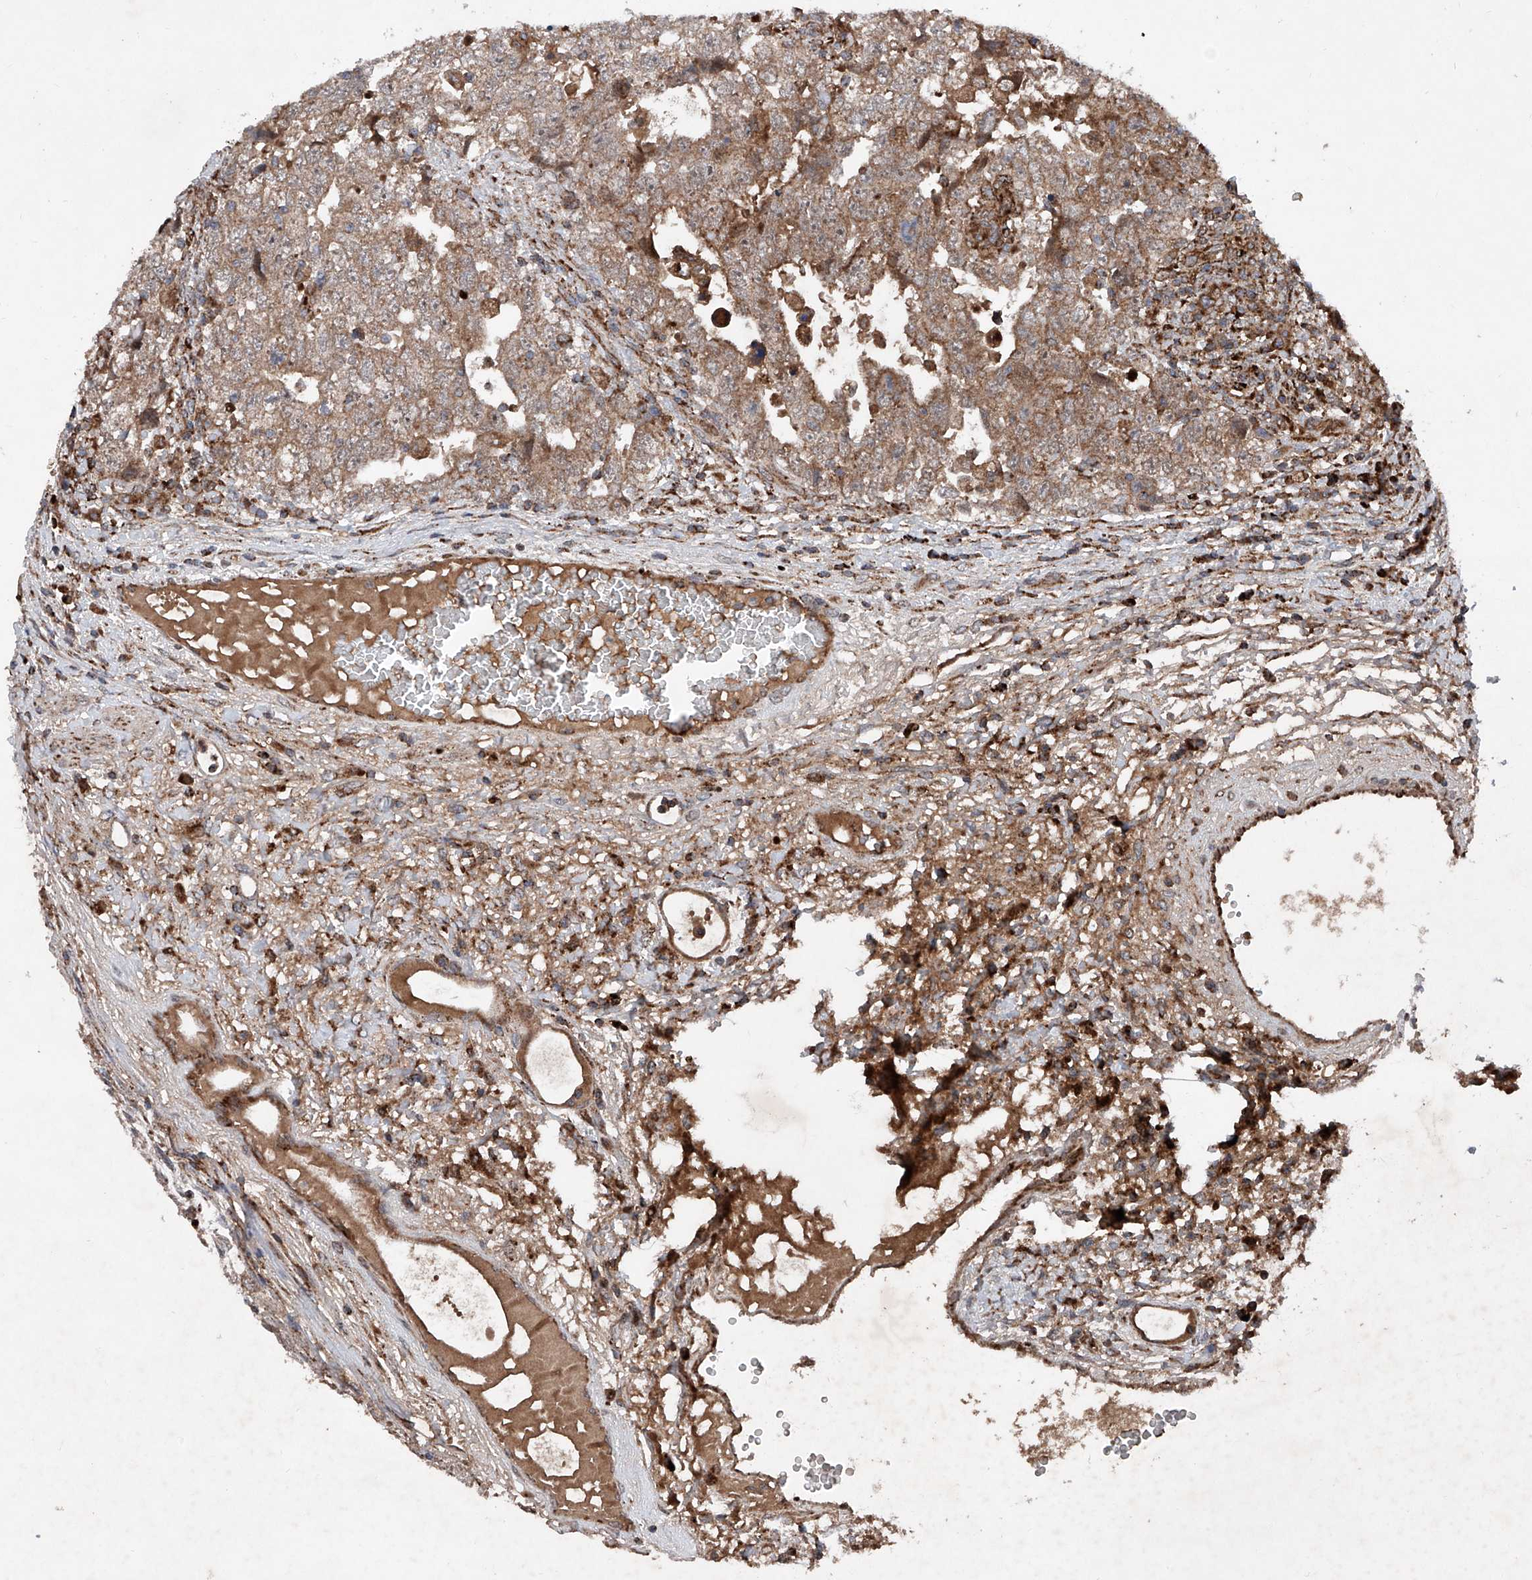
{"staining": {"intensity": "moderate", "quantity": ">75%", "location": "cytoplasmic/membranous"}, "tissue": "testis cancer", "cell_type": "Tumor cells", "image_type": "cancer", "snomed": [{"axis": "morphology", "description": "Carcinoma, Embryonal, NOS"}, {"axis": "topography", "description": "Testis"}], "caption": "This histopathology image reveals IHC staining of embryonal carcinoma (testis), with medium moderate cytoplasmic/membranous positivity in about >75% of tumor cells.", "gene": "DAD1", "patient": {"sex": "male", "age": 37}}